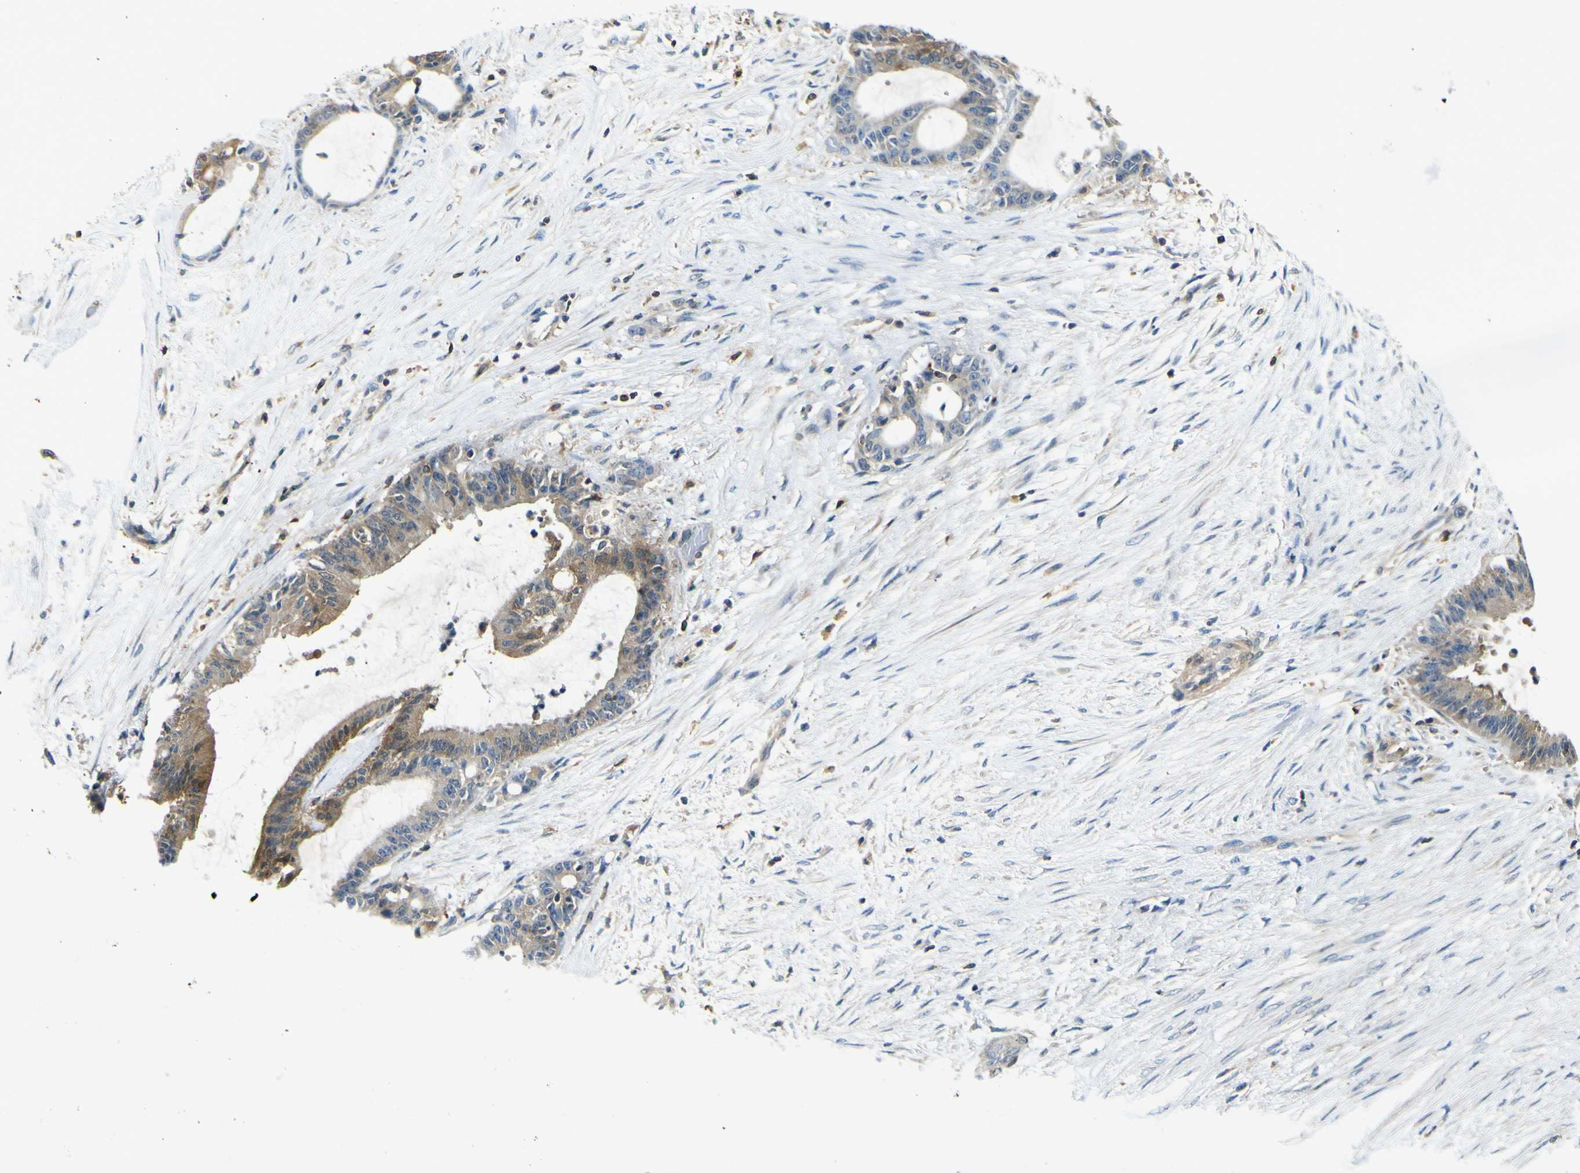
{"staining": {"intensity": "strong", "quantity": "25%-75%", "location": "cytoplasmic/membranous"}, "tissue": "liver cancer", "cell_type": "Tumor cells", "image_type": "cancer", "snomed": [{"axis": "morphology", "description": "Cholangiocarcinoma"}, {"axis": "topography", "description": "Liver"}], "caption": "Protein staining of liver cholangiocarcinoma tissue exhibits strong cytoplasmic/membranous staining in approximately 25%-75% of tumor cells. (Brightfield microscopy of DAB IHC at high magnification).", "gene": "EML2", "patient": {"sex": "female", "age": 73}}